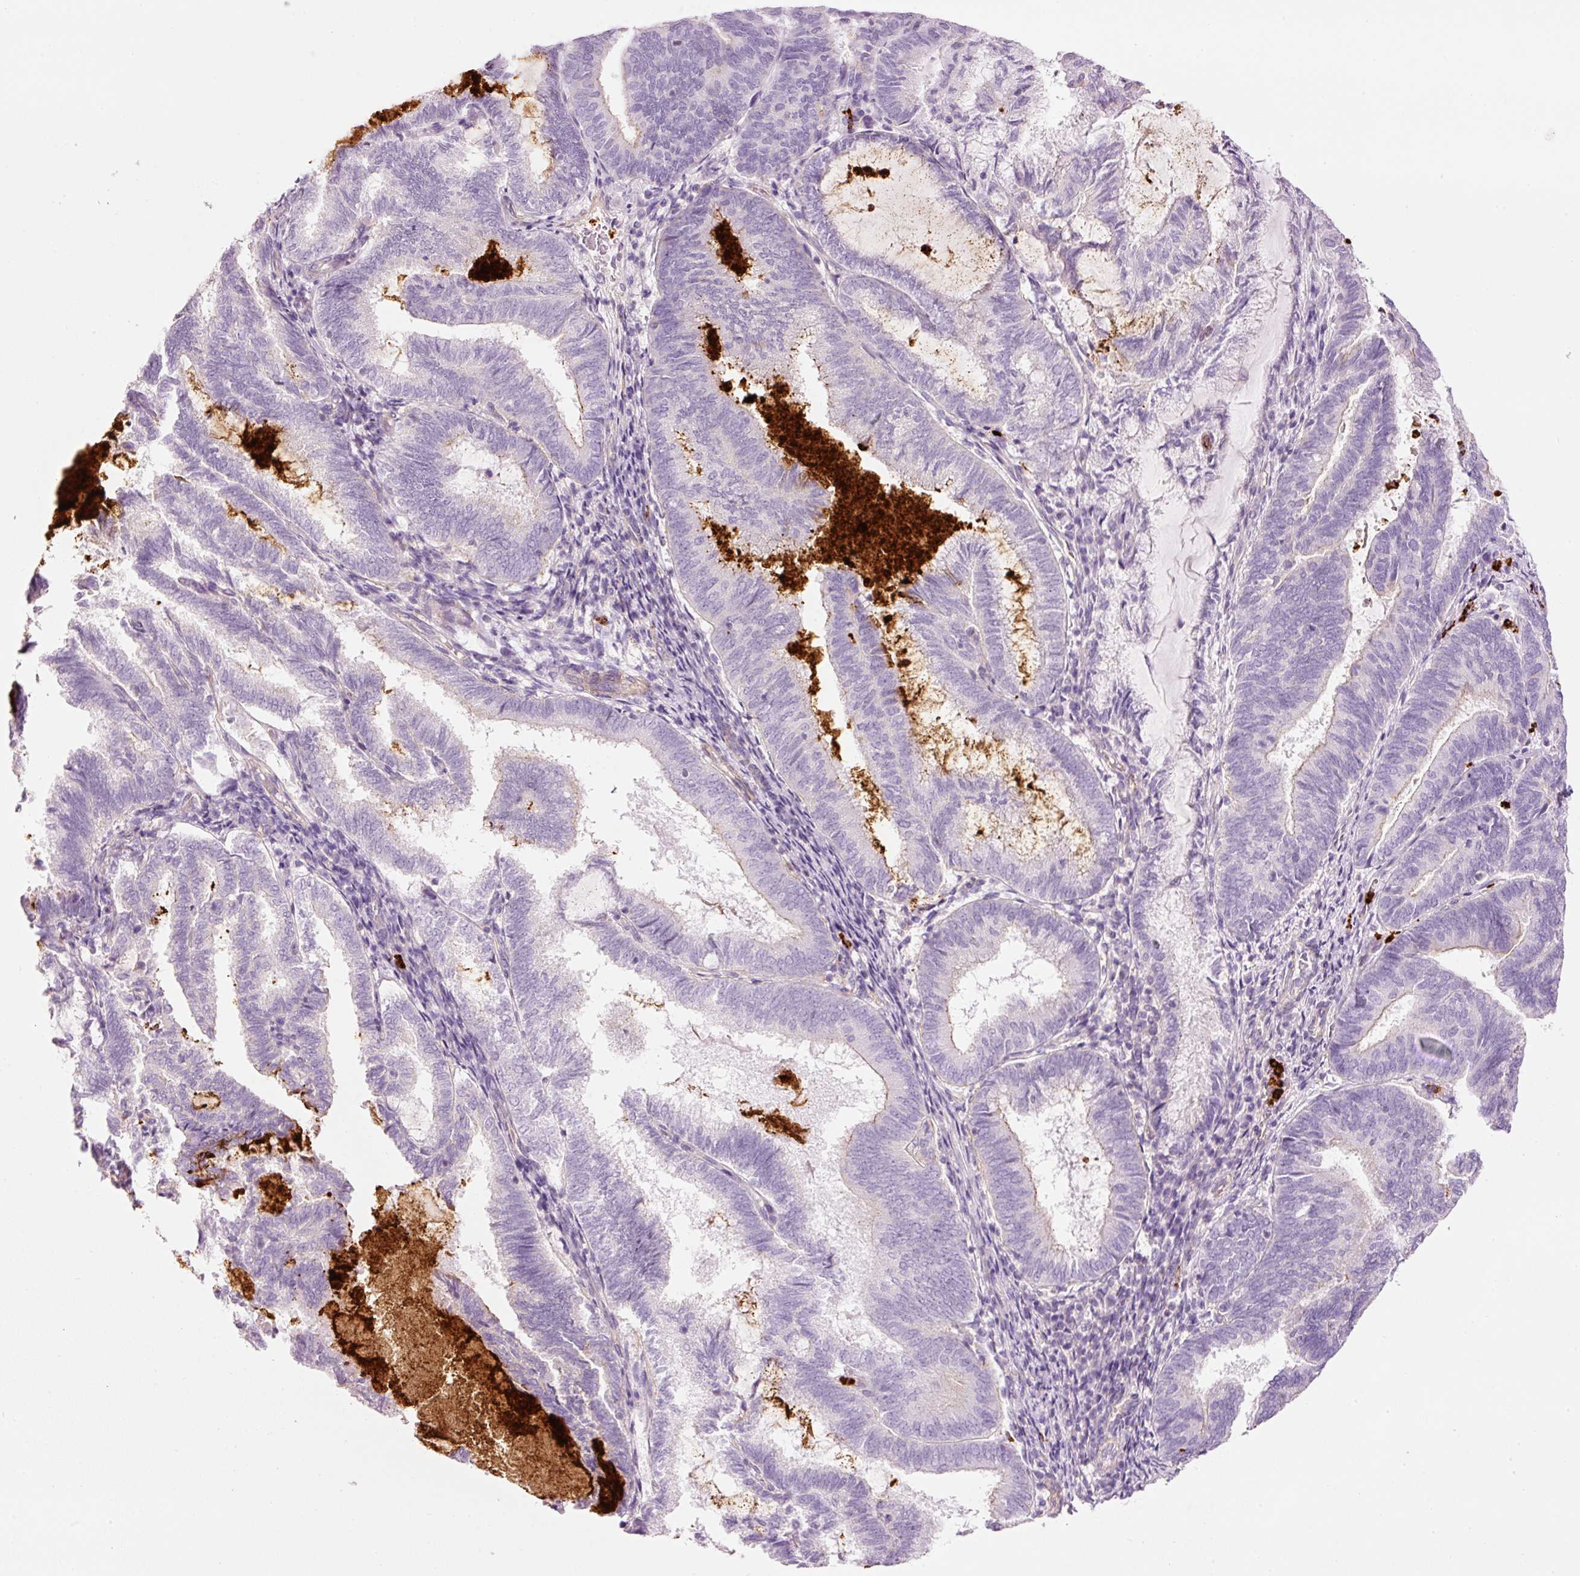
{"staining": {"intensity": "negative", "quantity": "none", "location": "none"}, "tissue": "endometrial cancer", "cell_type": "Tumor cells", "image_type": "cancer", "snomed": [{"axis": "morphology", "description": "Adenocarcinoma, NOS"}, {"axis": "topography", "description": "Endometrium"}], "caption": "Human endometrial cancer stained for a protein using immunohistochemistry (IHC) exhibits no positivity in tumor cells.", "gene": "MAP3K3", "patient": {"sex": "female", "age": 80}}